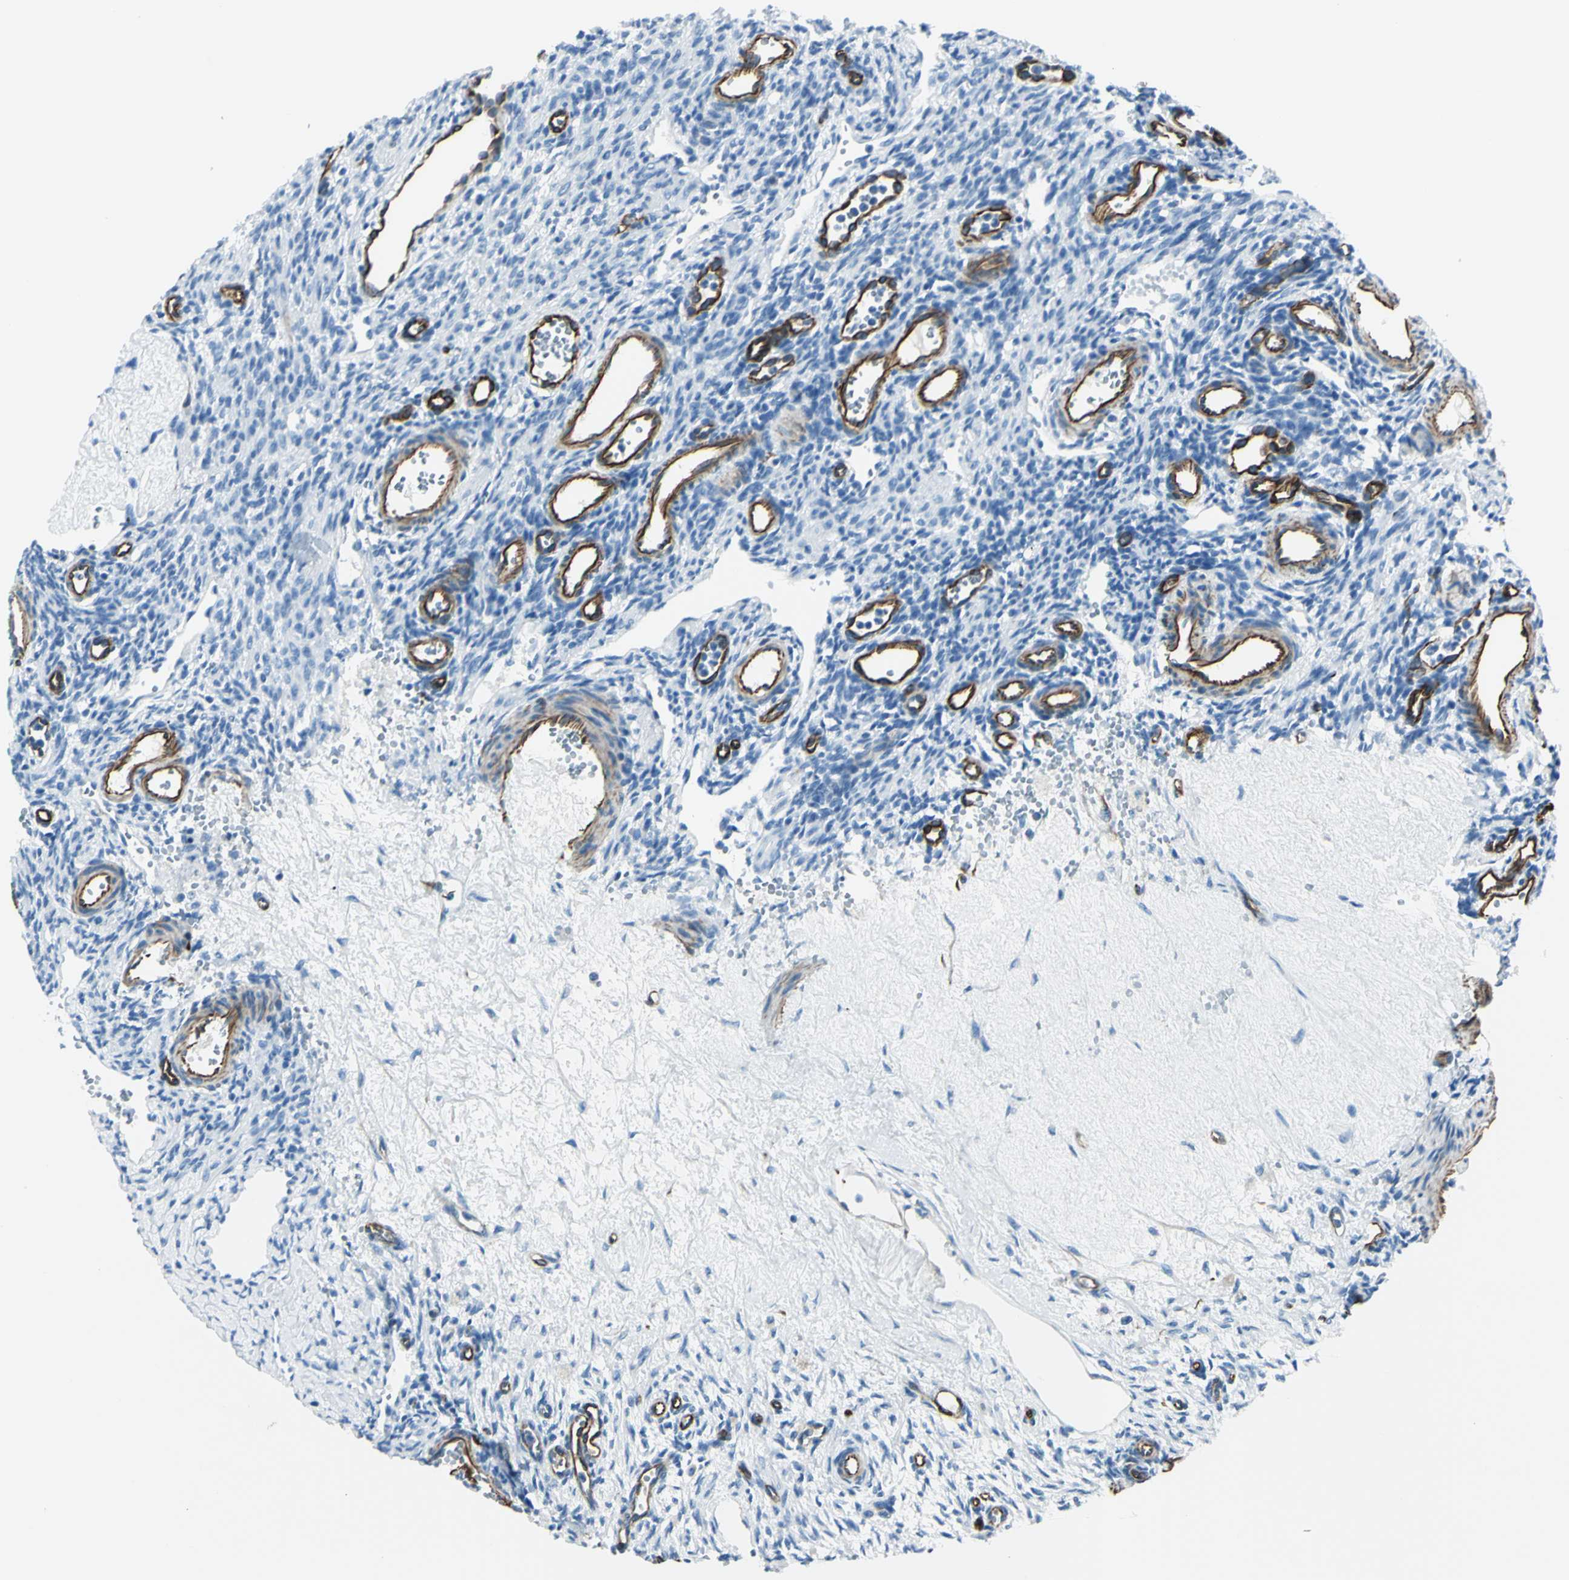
{"staining": {"intensity": "negative", "quantity": "none", "location": "none"}, "tissue": "ovary", "cell_type": "Ovarian stroma cells", "image_type": "normal", "snomed": [{"axis": "morphology", "description": "Normal tissue, NOS"}, {"axis": "topography", "description": "Ovary"}], "caption": "A high-resolution image shows immunohistochemistry (IHC) staining of benign ovary, which exhibits no significant staining in ovarian stroma cells. The staining was performed using DAB (3,3'-diaminobenzidine) to visualize the protein expression in brown, while the nuclei were stained in blue with hematoxylin (Magnification: 20x).", "gene": "PTH2R", "patient": {"sex": "female", "age": 33}}